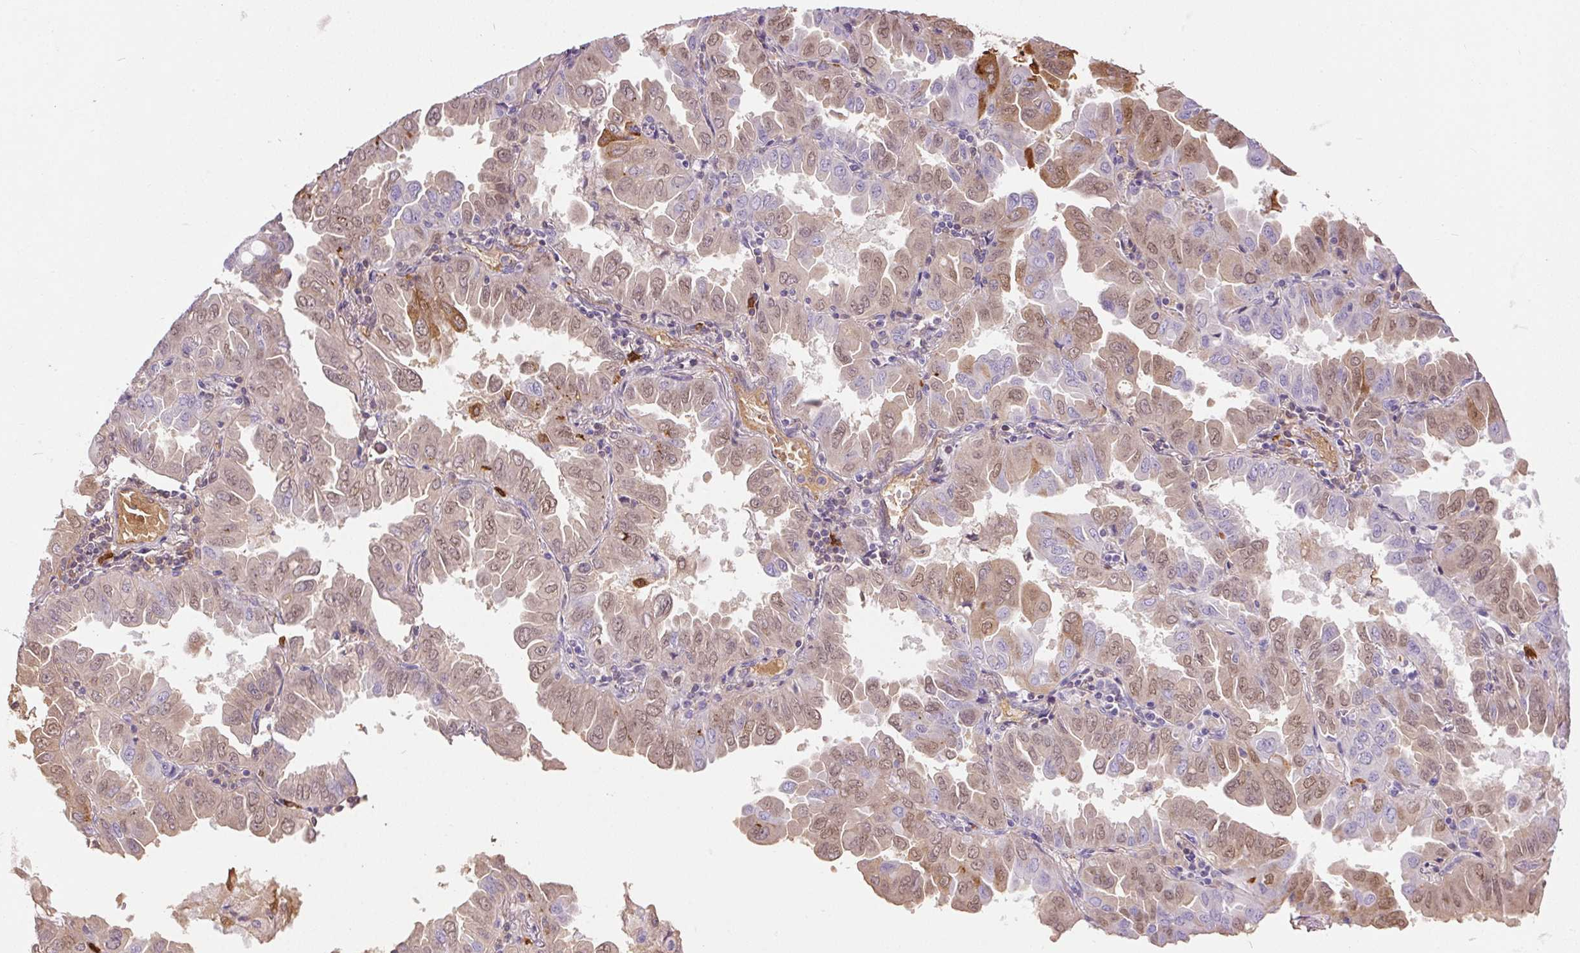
{"staining": {"intensity": "strong", "quantity": "<25%", "location": "cytoplasmic/membranous"}, "tissue": "lung cancer", "cell_type": "Tumor cells", "image_type": "cancer", "snomed": [{"axis": "morphology", "description": "Adenocarcinoma, NOS"}, {"axis": "topography", "description": "Lung"}], "caption": "A micrograph of human lung cancer stained for a protein displays strong cytoplasmic/membranous brown staining in tumor cells.", "gene": "ORM1", "patient": {"sex": "male", "age": 64}}